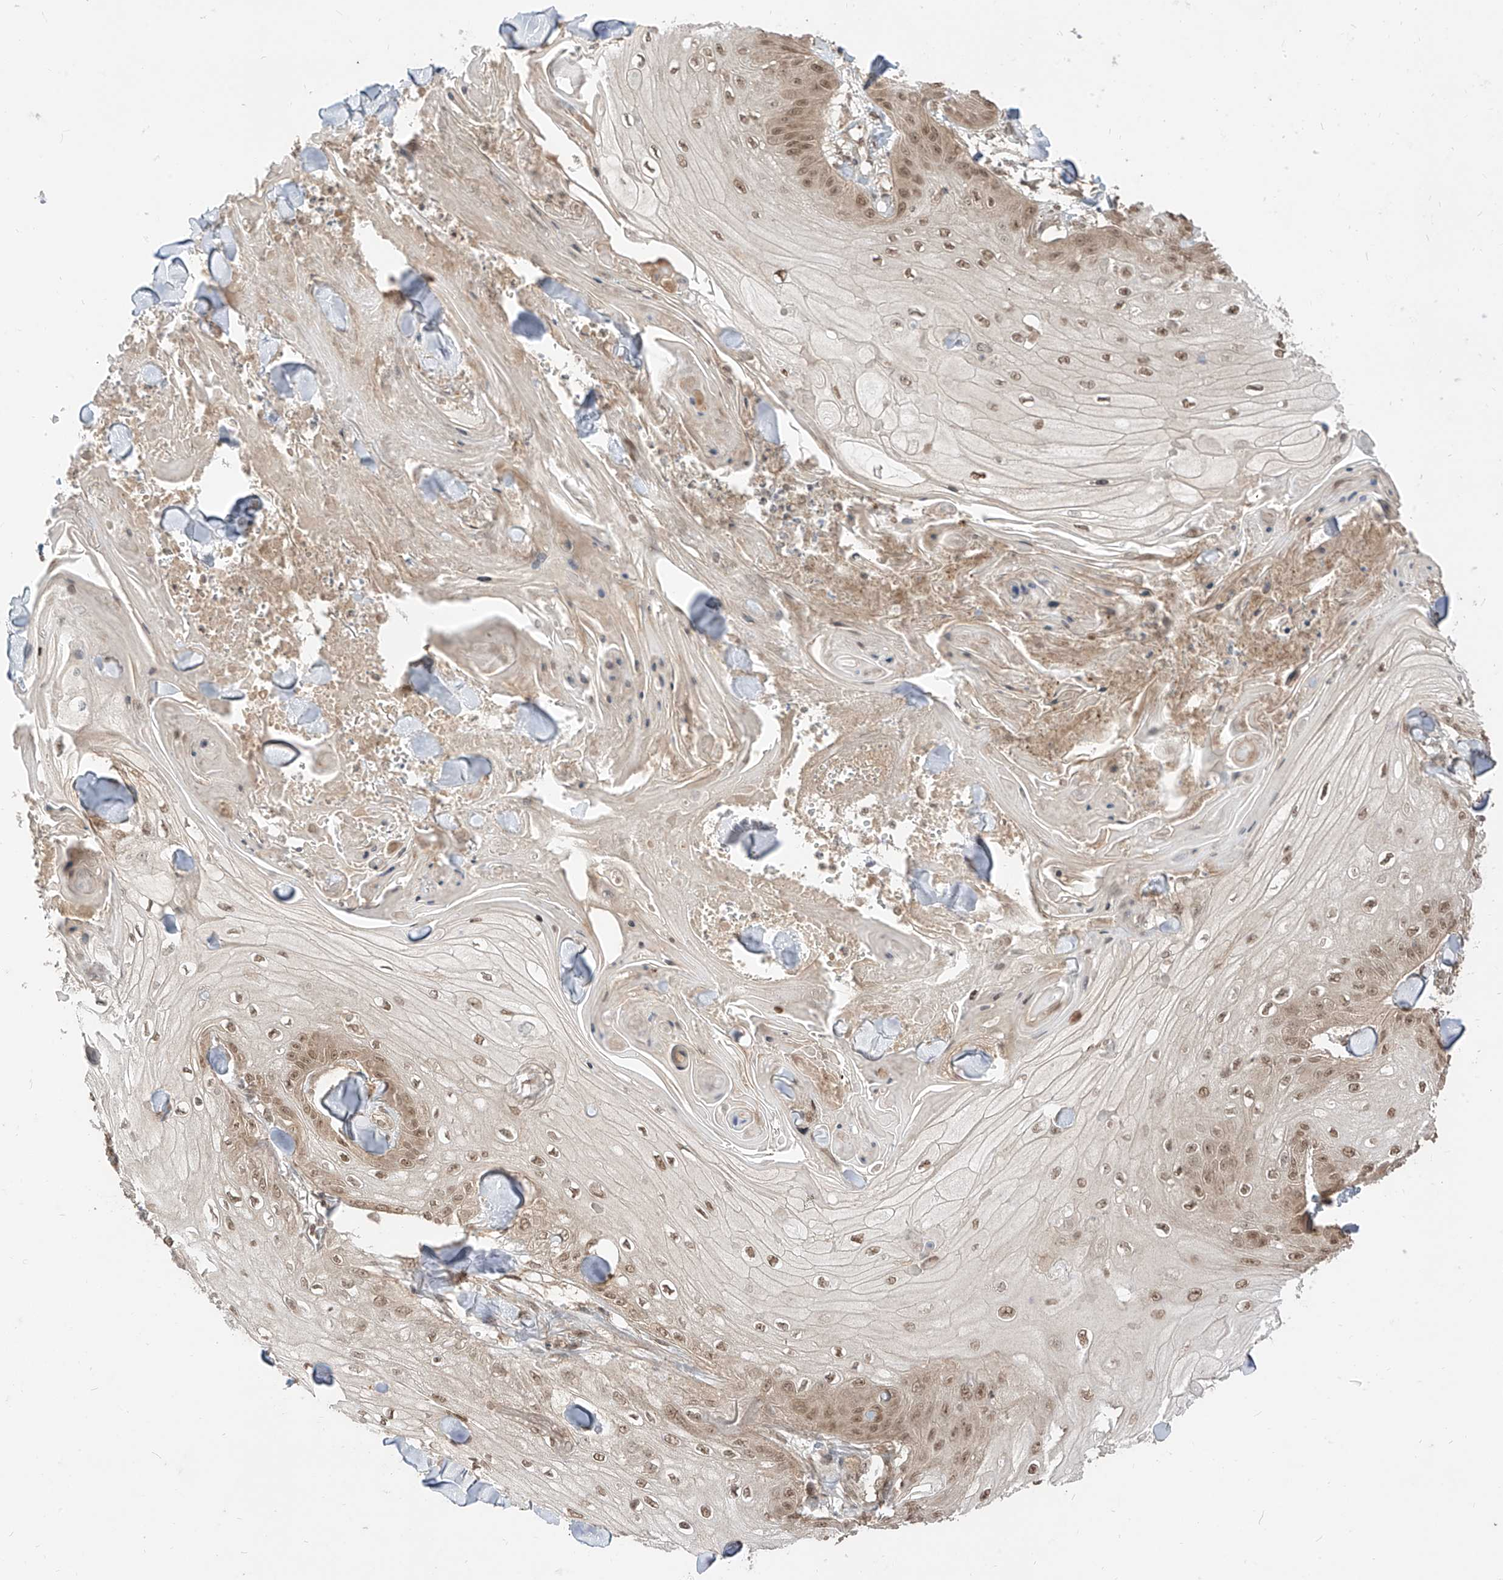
{"staining": {"intensity": "weak", "quantity": ">75%", "location": "cytoplasmic/membranous,nuclear"}, "tissue": "skin cancer", "cell_type": "Tumor cells", "image_type": "cancer", "snomed": [{"axis": "morphology", "description": "Squamous cell carcinoma, NOS"}, {"axis": "topography", "description": "Skin"}], "caption": "Immunohistochemistry (IHC) of squamous cell carcinoma (skin) reveals low levels of weak cytoplasmic/membranous and nuclear expression in about >75% of tumor cells.", "gene": "LCOR", "patient": {"sex": "male", "age": 74}}